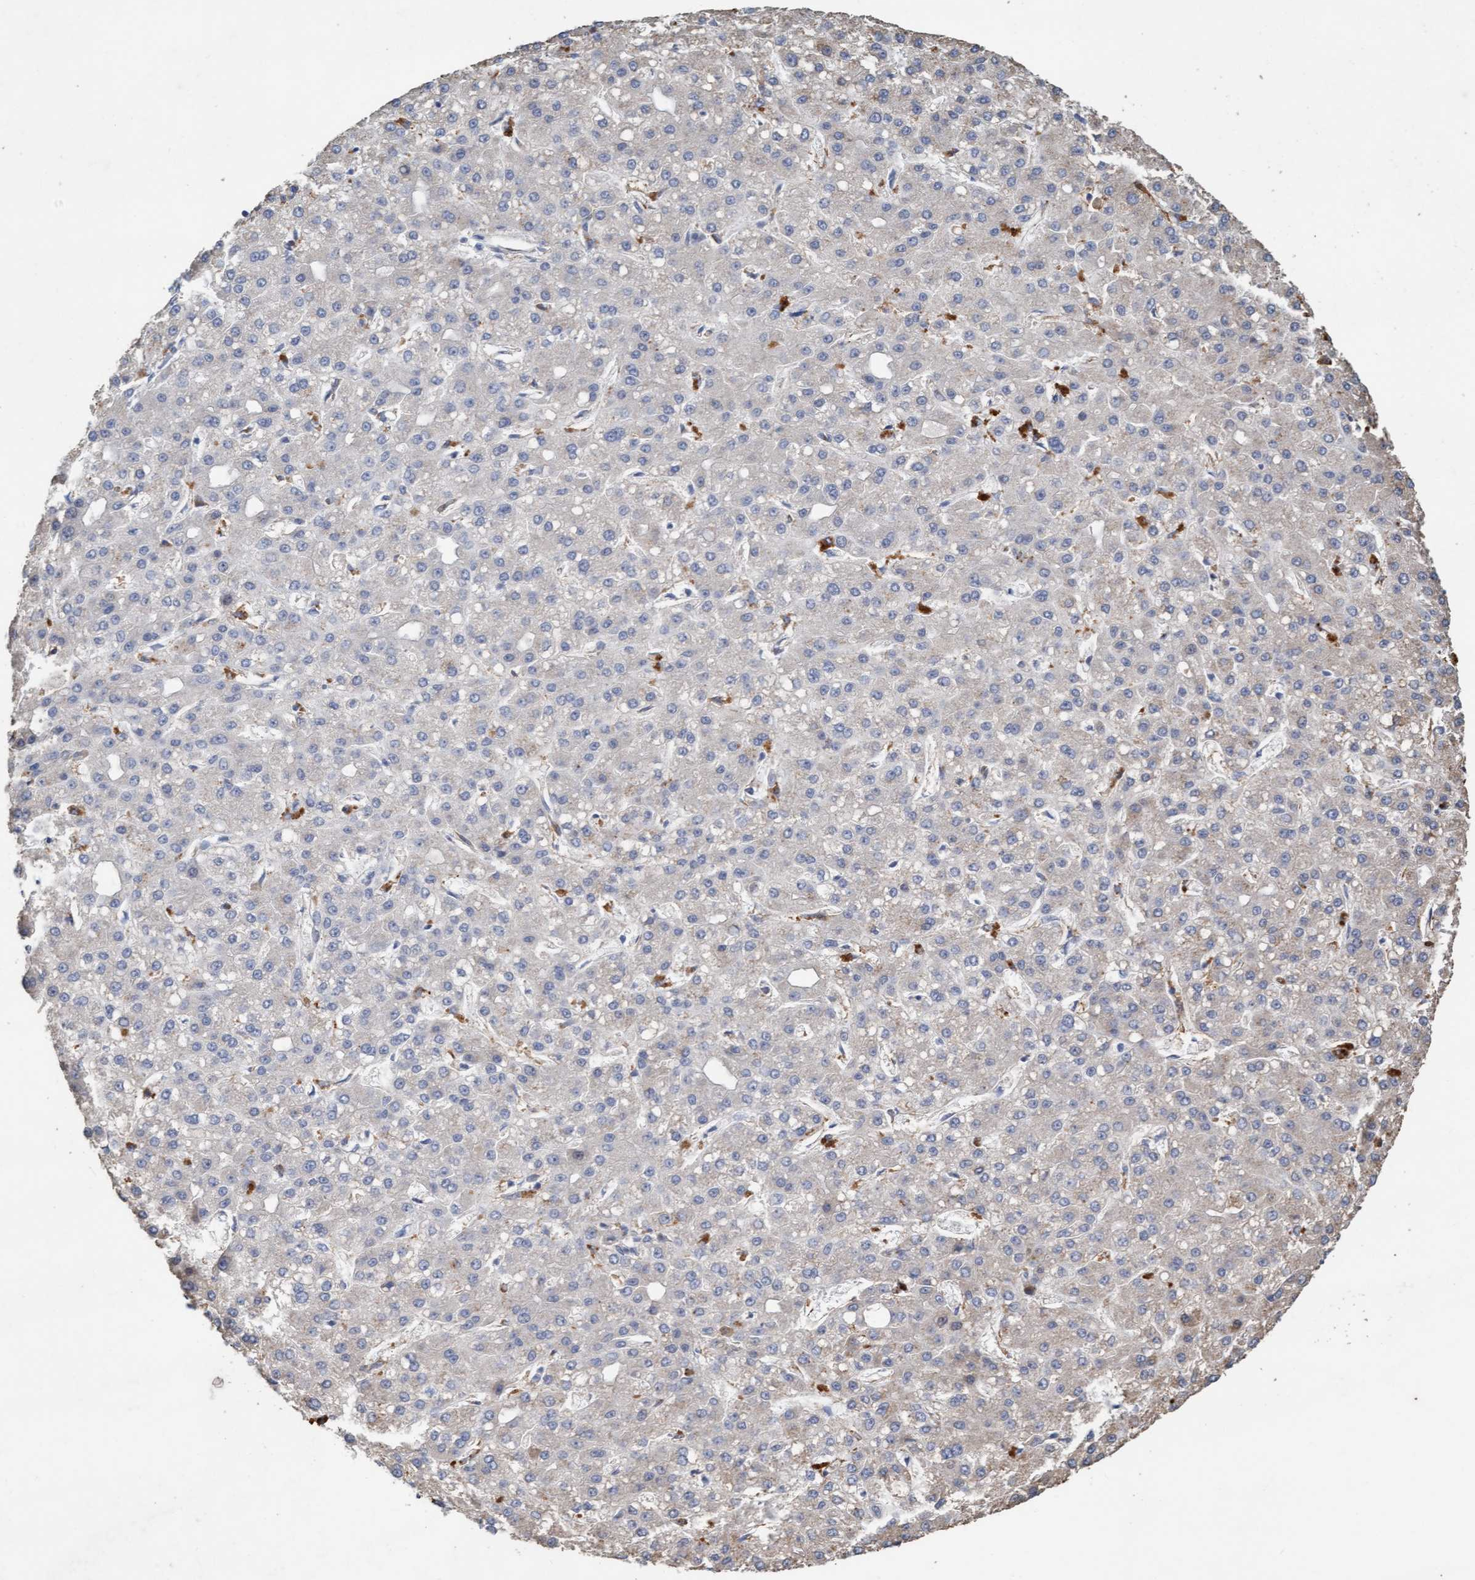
{"staining": {"intensity": "negative", "quantity": "none", "location": "none"}, "tissue": "liver cancer", "cell_type": "Tumor cells", "image_type": "cancer", "snomed": [{"axis": "morphology", "description": "Carcinoma, Hepatocellular, NOS"}, {"axis": "topography", "description": "Liver"}], "caption": "Tumor cells show no significant staining in liver cancer. Brightfield microscopy of immunohistochemistry stained with DAB (brown) and hematoxylin (blue), captured at high magnification.", "gene": "LONRF1", "patient": {"sex": "male", "age": 67}}